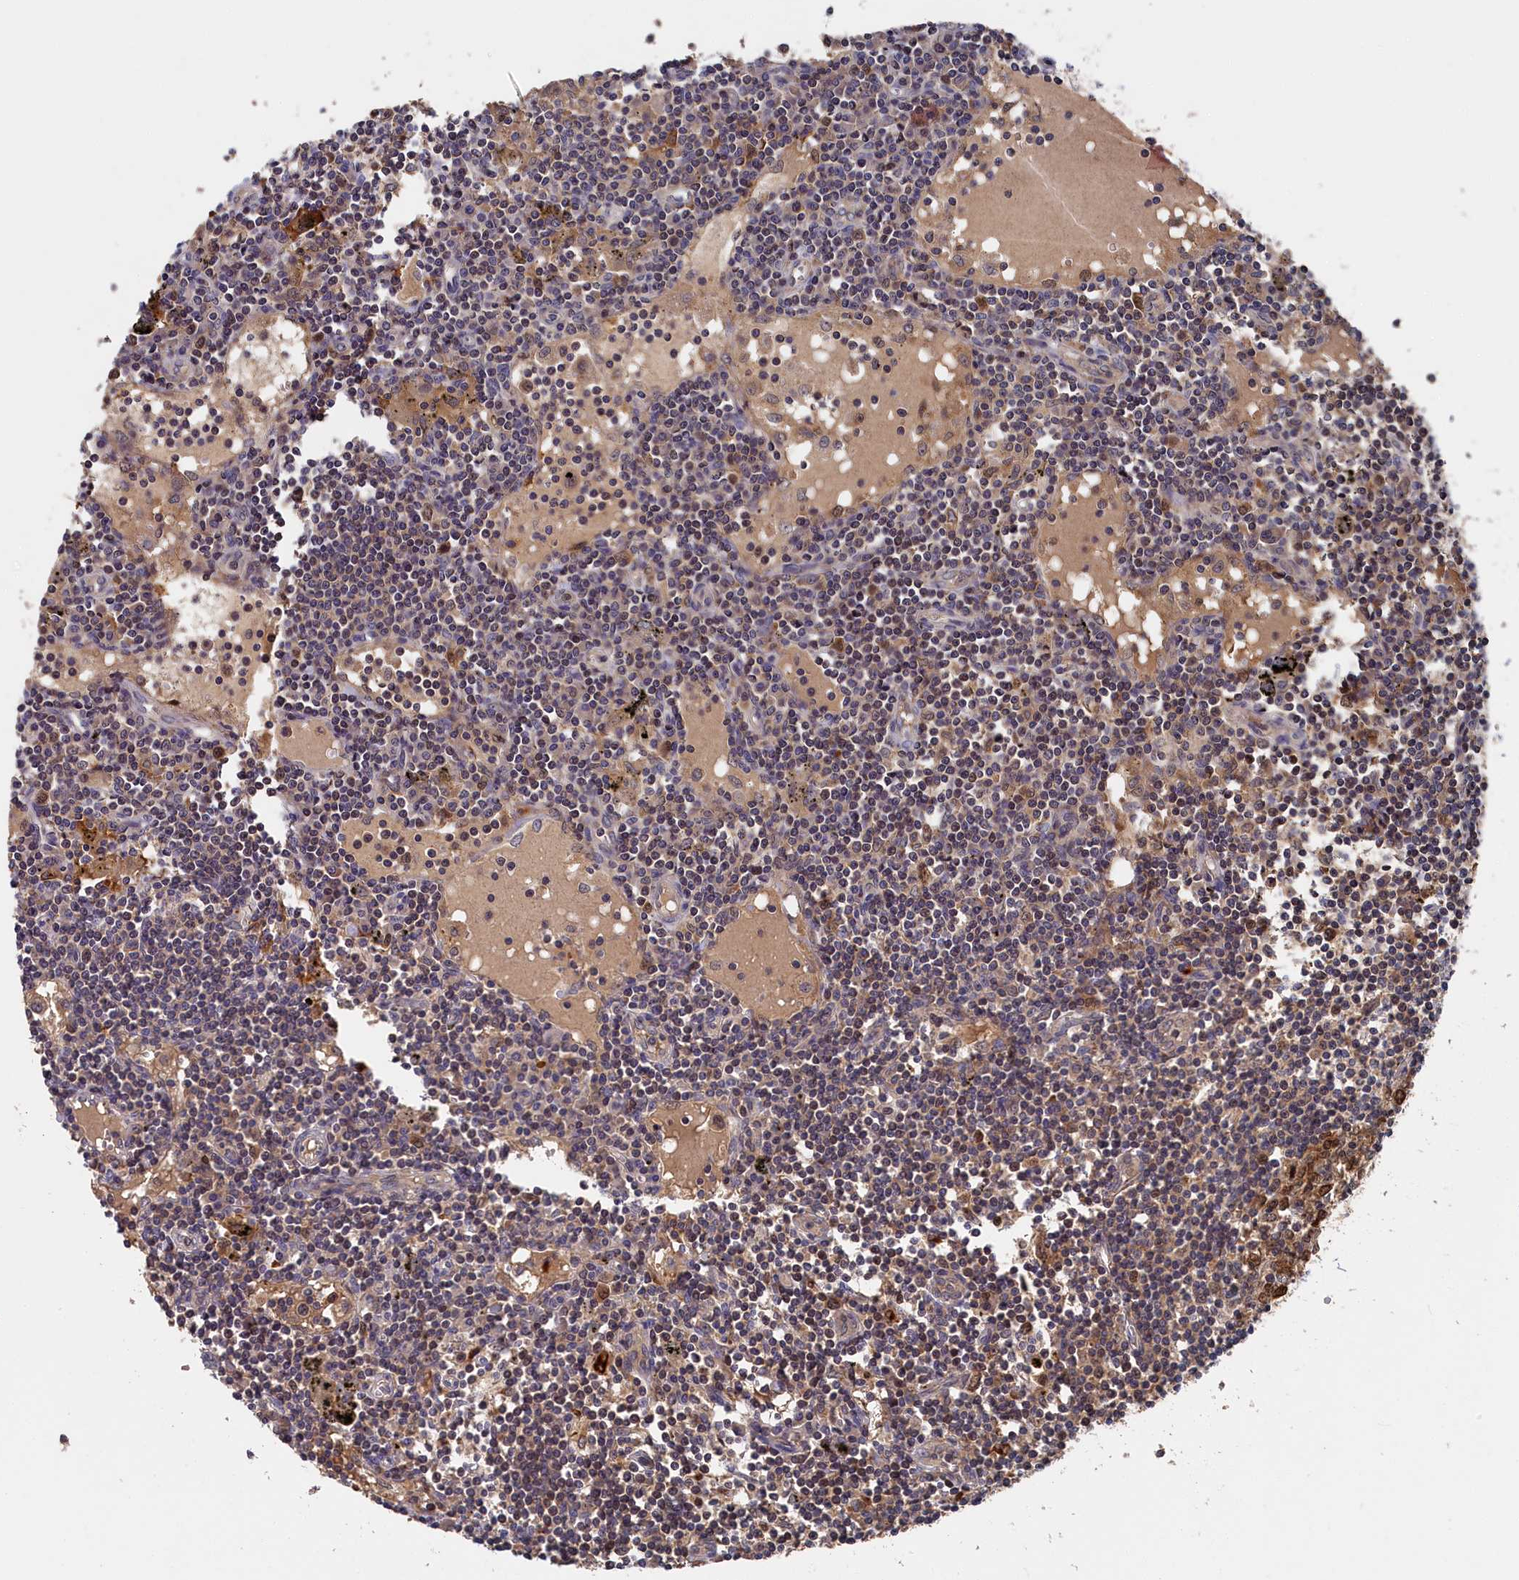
{"staining": {"intensity": "moderate", "quantity": ">75%", "location": "cytoplasmic/membranous,nuclear"}, "tissue": "lymph node", "cell_type": "Germinal center cells", "image_type": "normal", "snomed": [{"axis": "morphology", "description": "Normal tissue, NOS"}, {"axis": "topography", "description": "Lymph node"}], "caption": "Lymph node stained for a protein (brown) displays moderate cytoplasmic/membranous,nuclear positive expression in approximately >75% of germinal center cells.", "gene": "RMI2", "patient": {"sex": "male", "age": 74}}